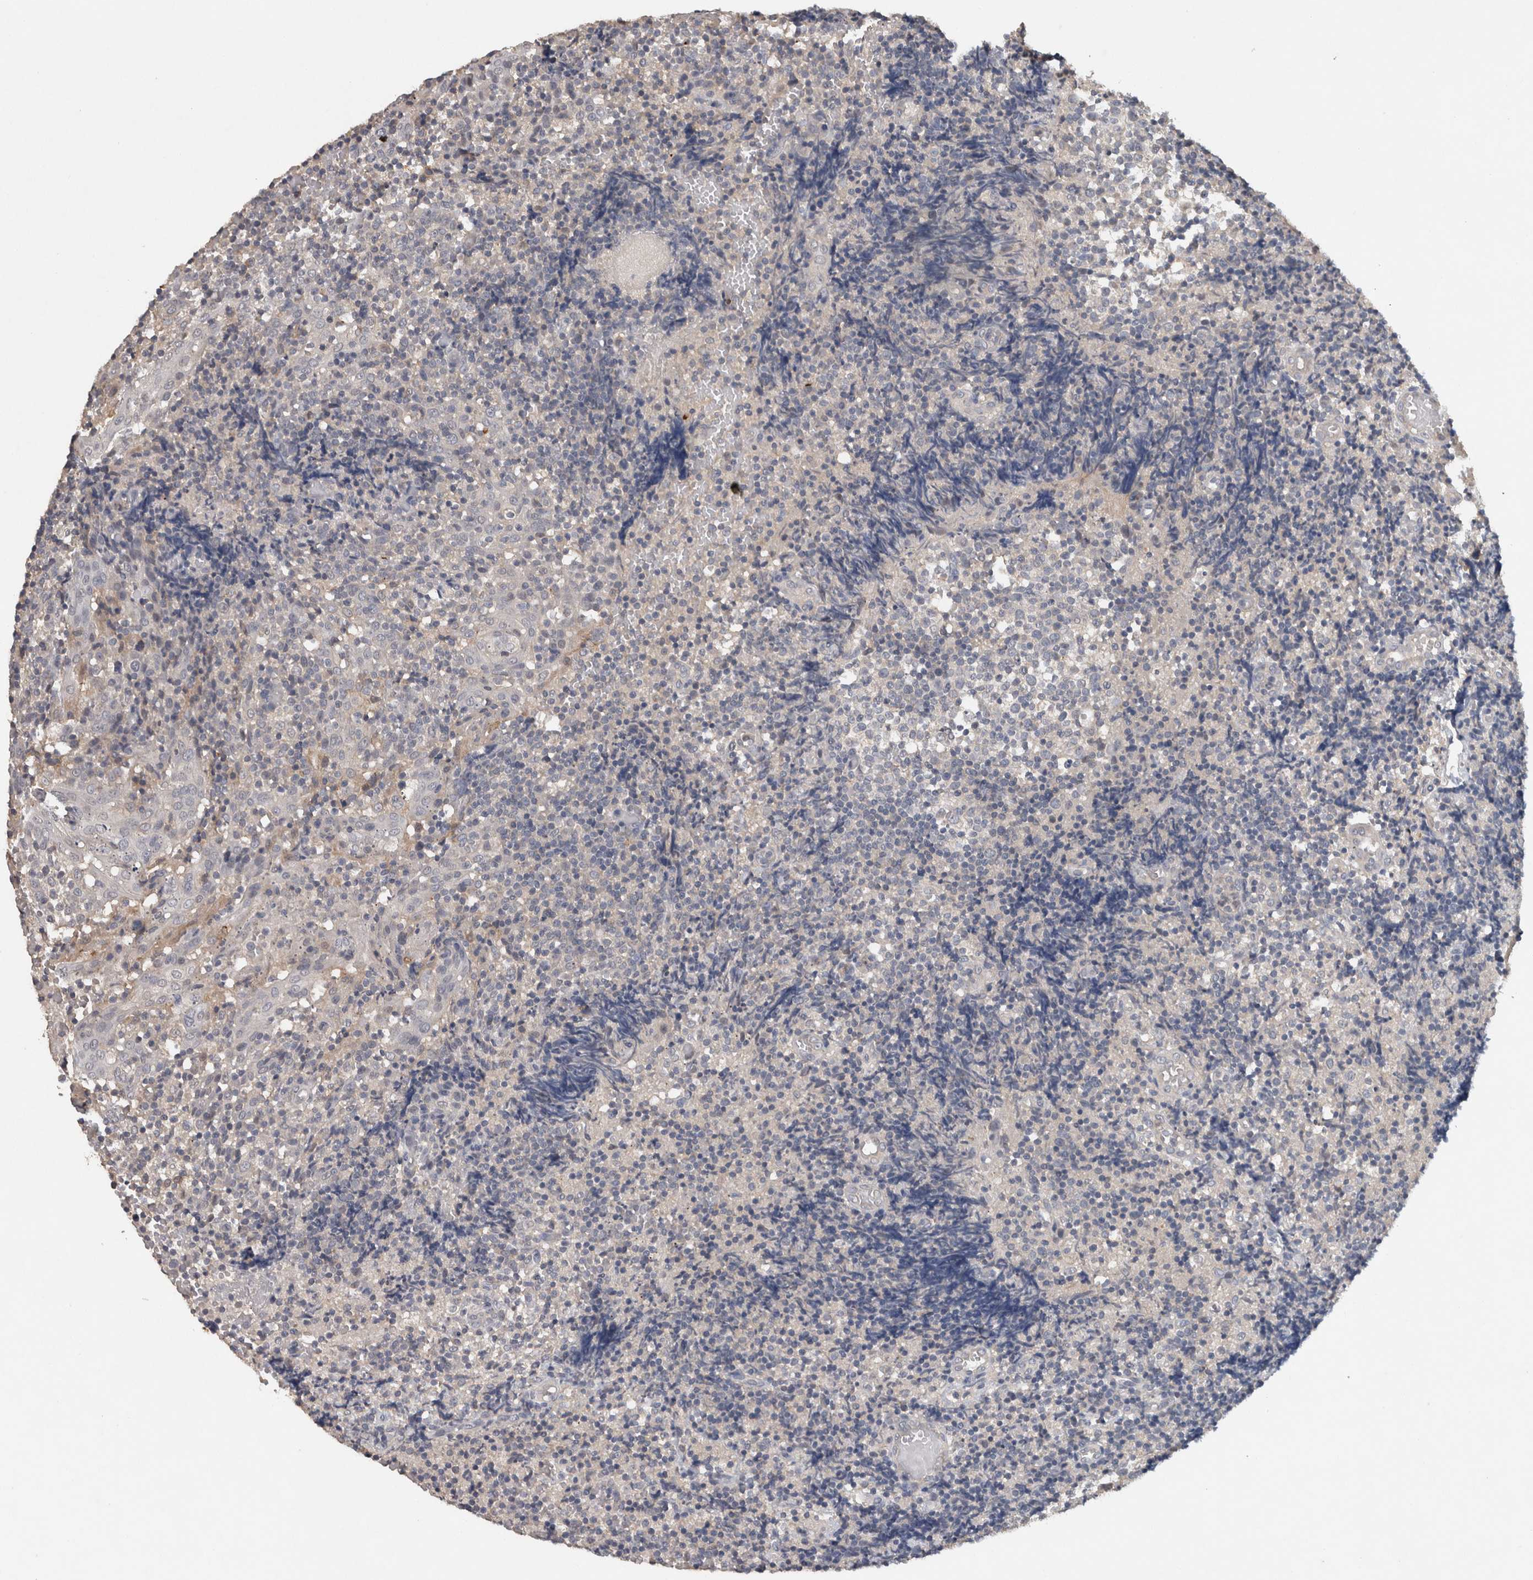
{"staining": {"intensity": "negative", "quantity": "none", "location": "none"}, "tissue": "tonsil", "cell_type": "Germinal center cells", "image_type": "normal", "snomed": [{"axis": "morphology", "description": "Normal tissue, NOS"}, {"axis": "topography", "description": "Tonsil"}], "caption": "DAB (3,3'-diaminobenzidine) immunohistochemical staining of benign human tonsil shows no significant expression in germinal center cells. Nuclei are stained in blue.", "gene": "HEXD", "patient": {"sex": "female", "age": 19}}